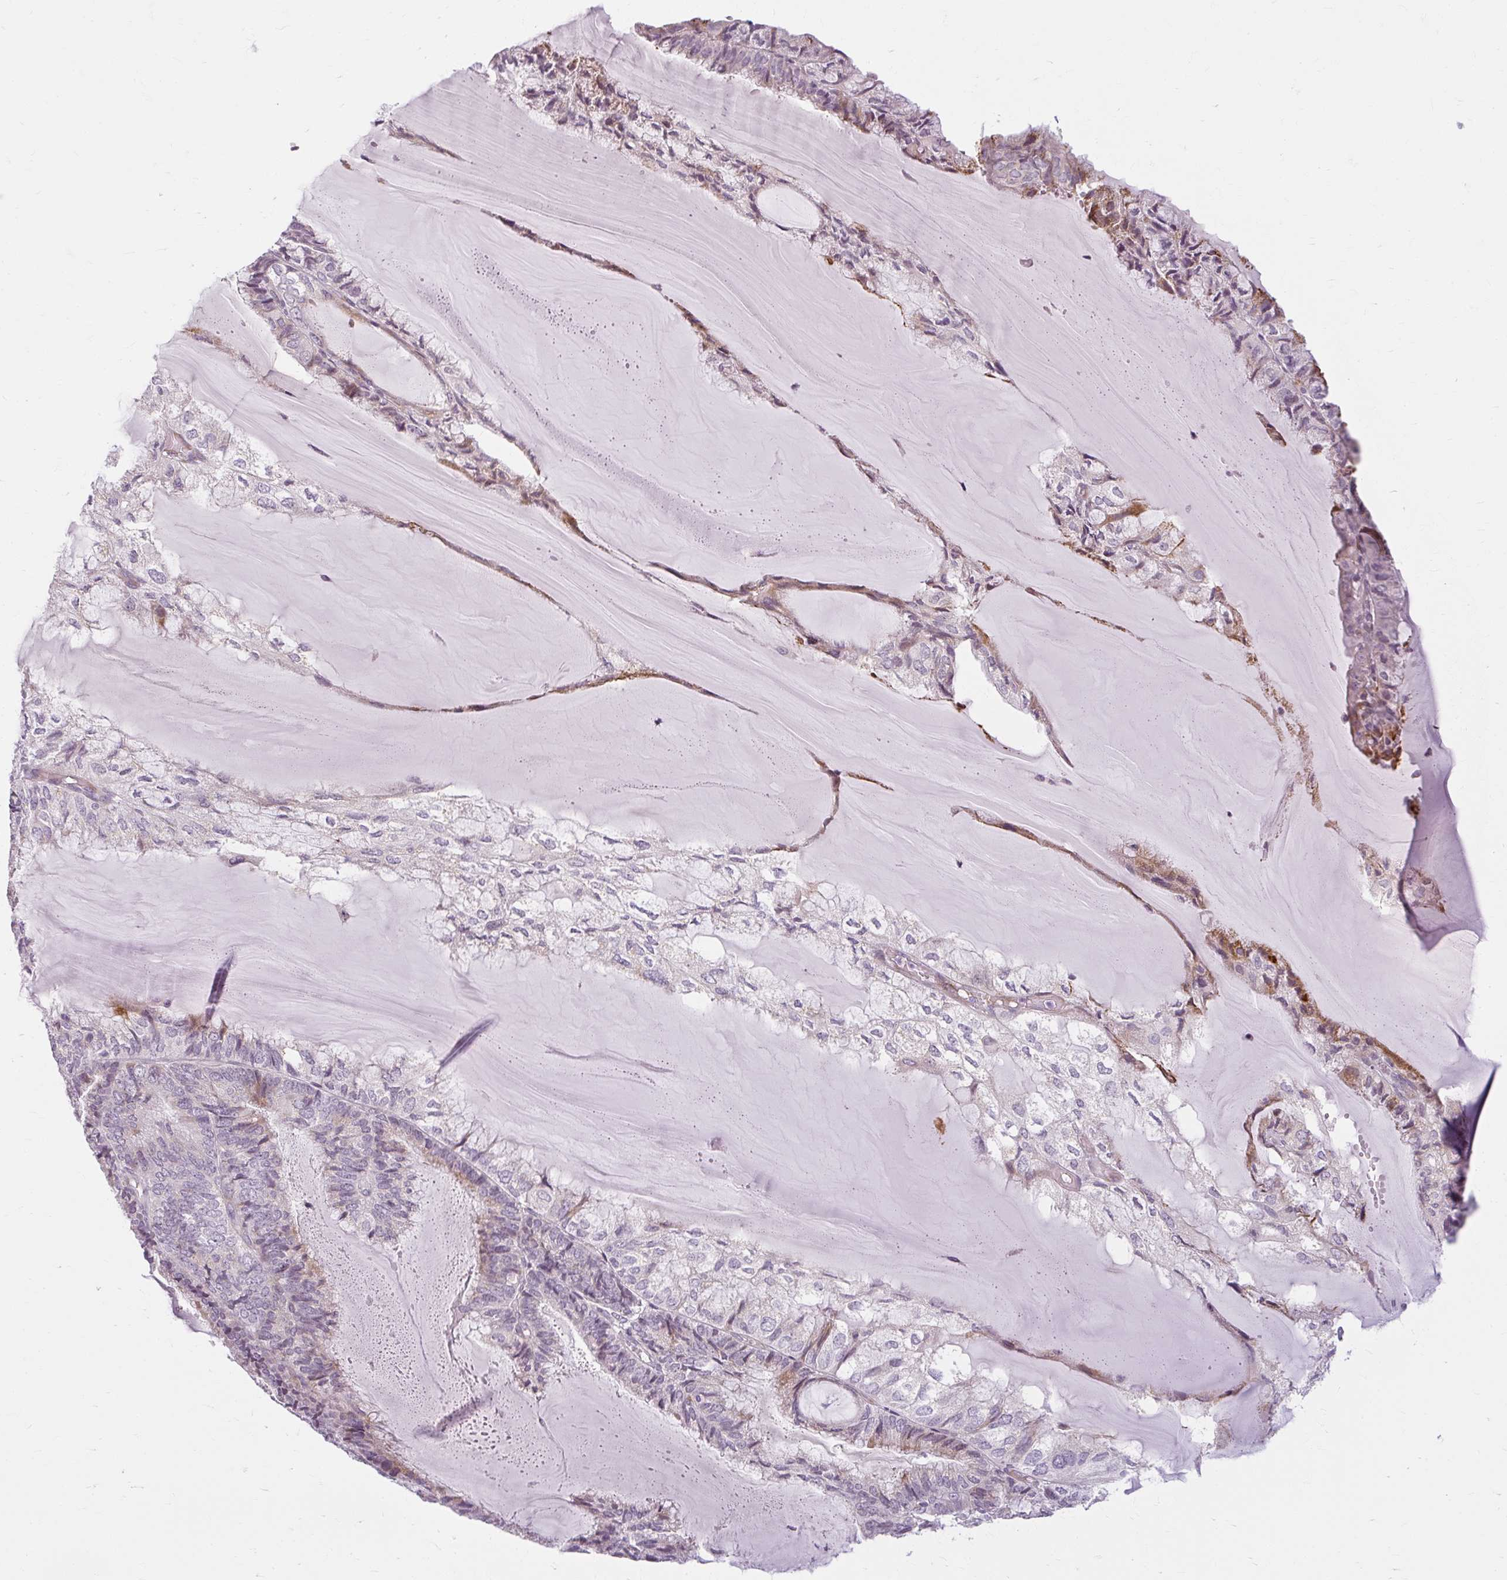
{"staining": {"intensity": "moderate", "quantity": "<25%", "location": "cytoplasmic/membranous"}, "tissue": "endometrial cancer", "cell_type": "Tumor cells", "image_type": "cancer", "snomed": [{"axis": "morphology", "description": "Adenocarcinoma, NOS"}, {"axis": "topography", "description": "Endometrium"}], "caption": "DAB immunohistochemical staining of human endometrial adenocarcinoma shows moderate cytoplasmic/membranous protein staining in approximately <25% of tumor cells.", "gene": "ZFYVE26", "patient": {"sex": "female", "age": 81}}